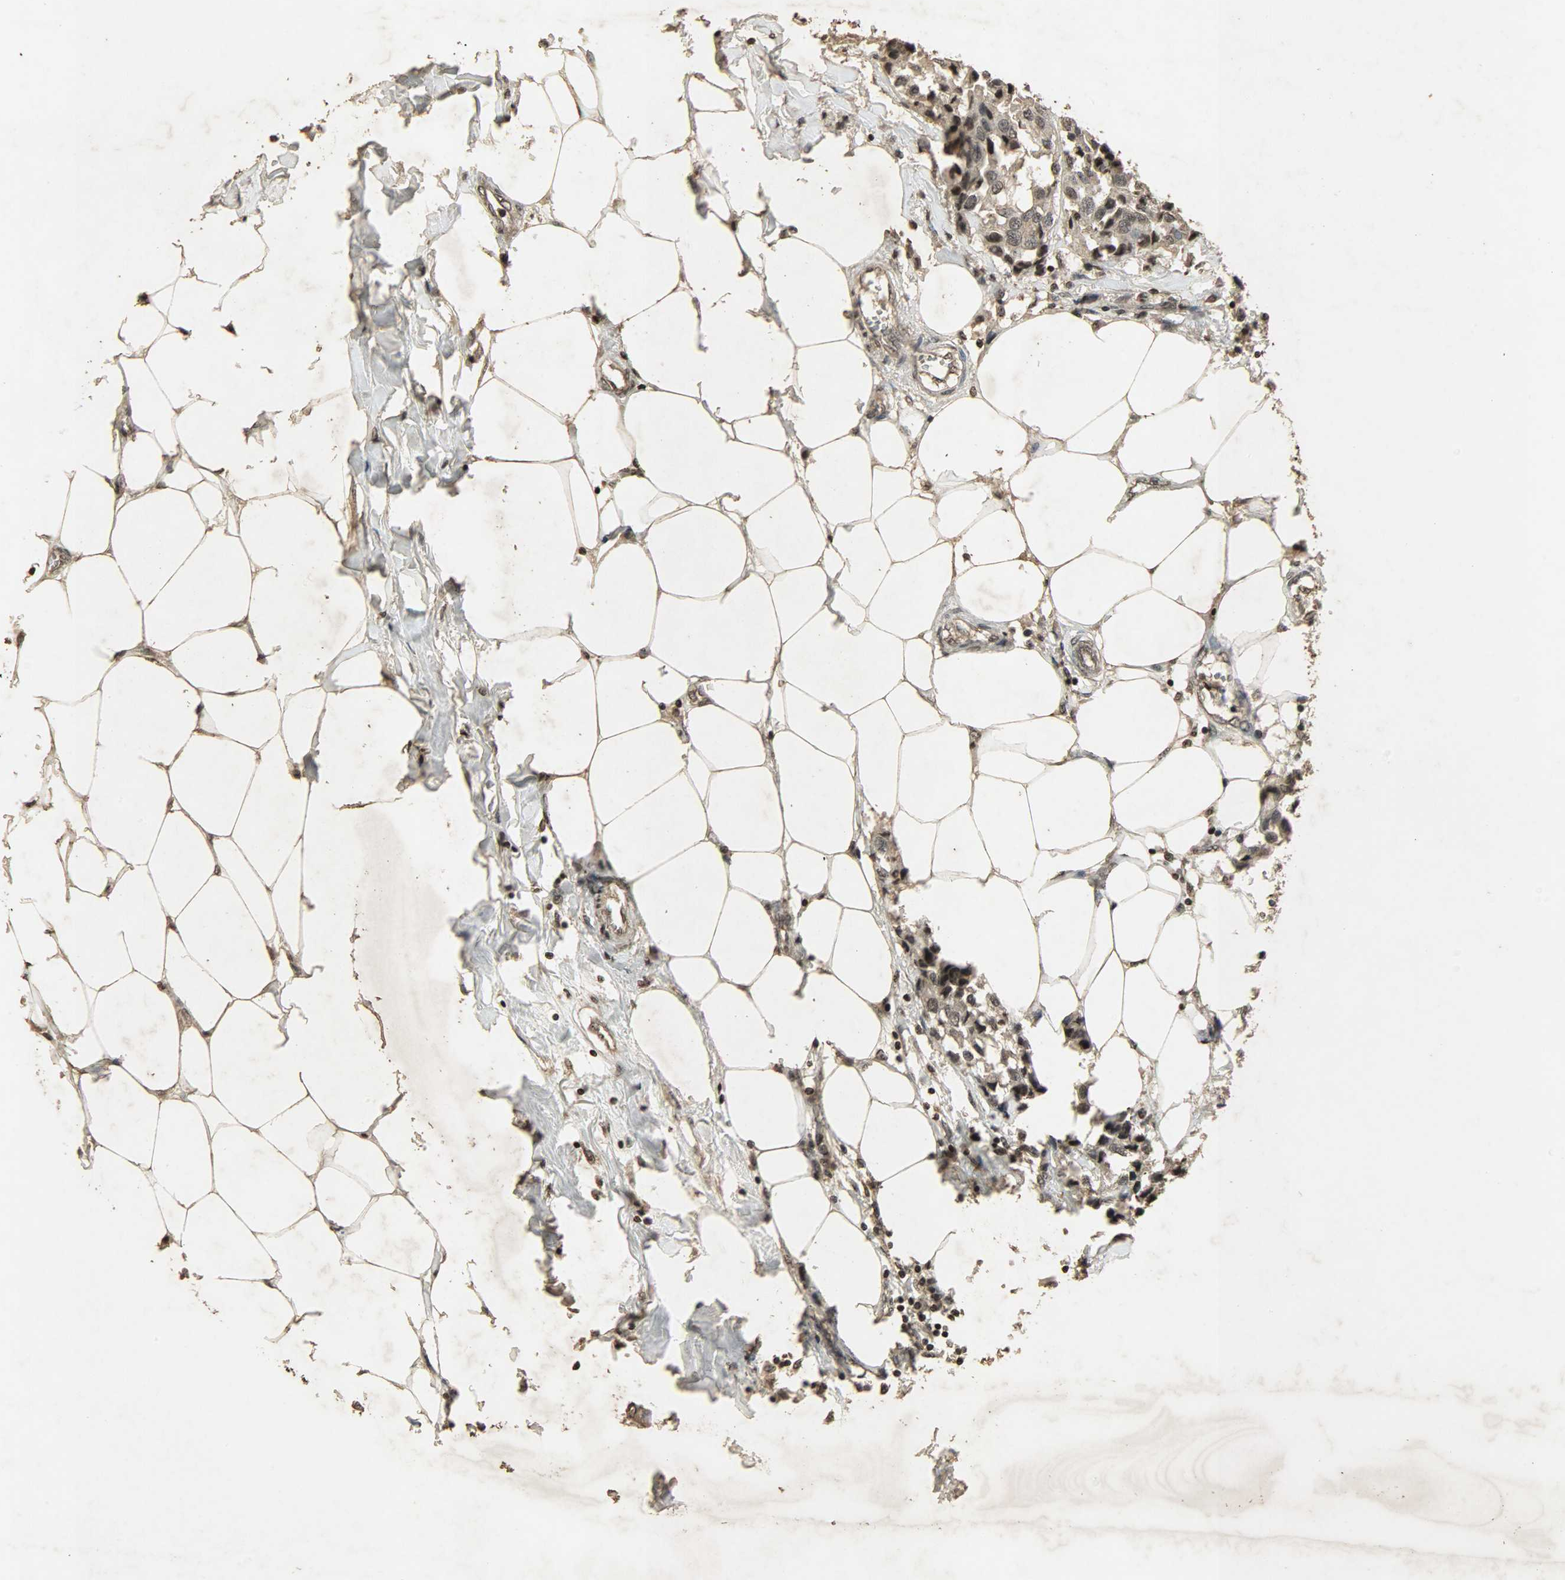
{"staining": {"intensity": "weak", "quantity": ">75%", "location": "cytoplasmic/membranous,nuclear"}, "tissue": "breast cancer", "cell_type": "Tumor cells", "image_type": "cancer", "snomed": [{"axis": "morphology", "description": "Duct carcinoma"}, {"axis": "topography", "description": "Breast"}], "caption": "Human breast cancer stained for a protein (brown) displays weak cytoplasmic/membranous and nuclear positive staining in about >75% of tumor cells.", "gene": "PPP3R1", "patient": {"sex": "female", "age": 80}}